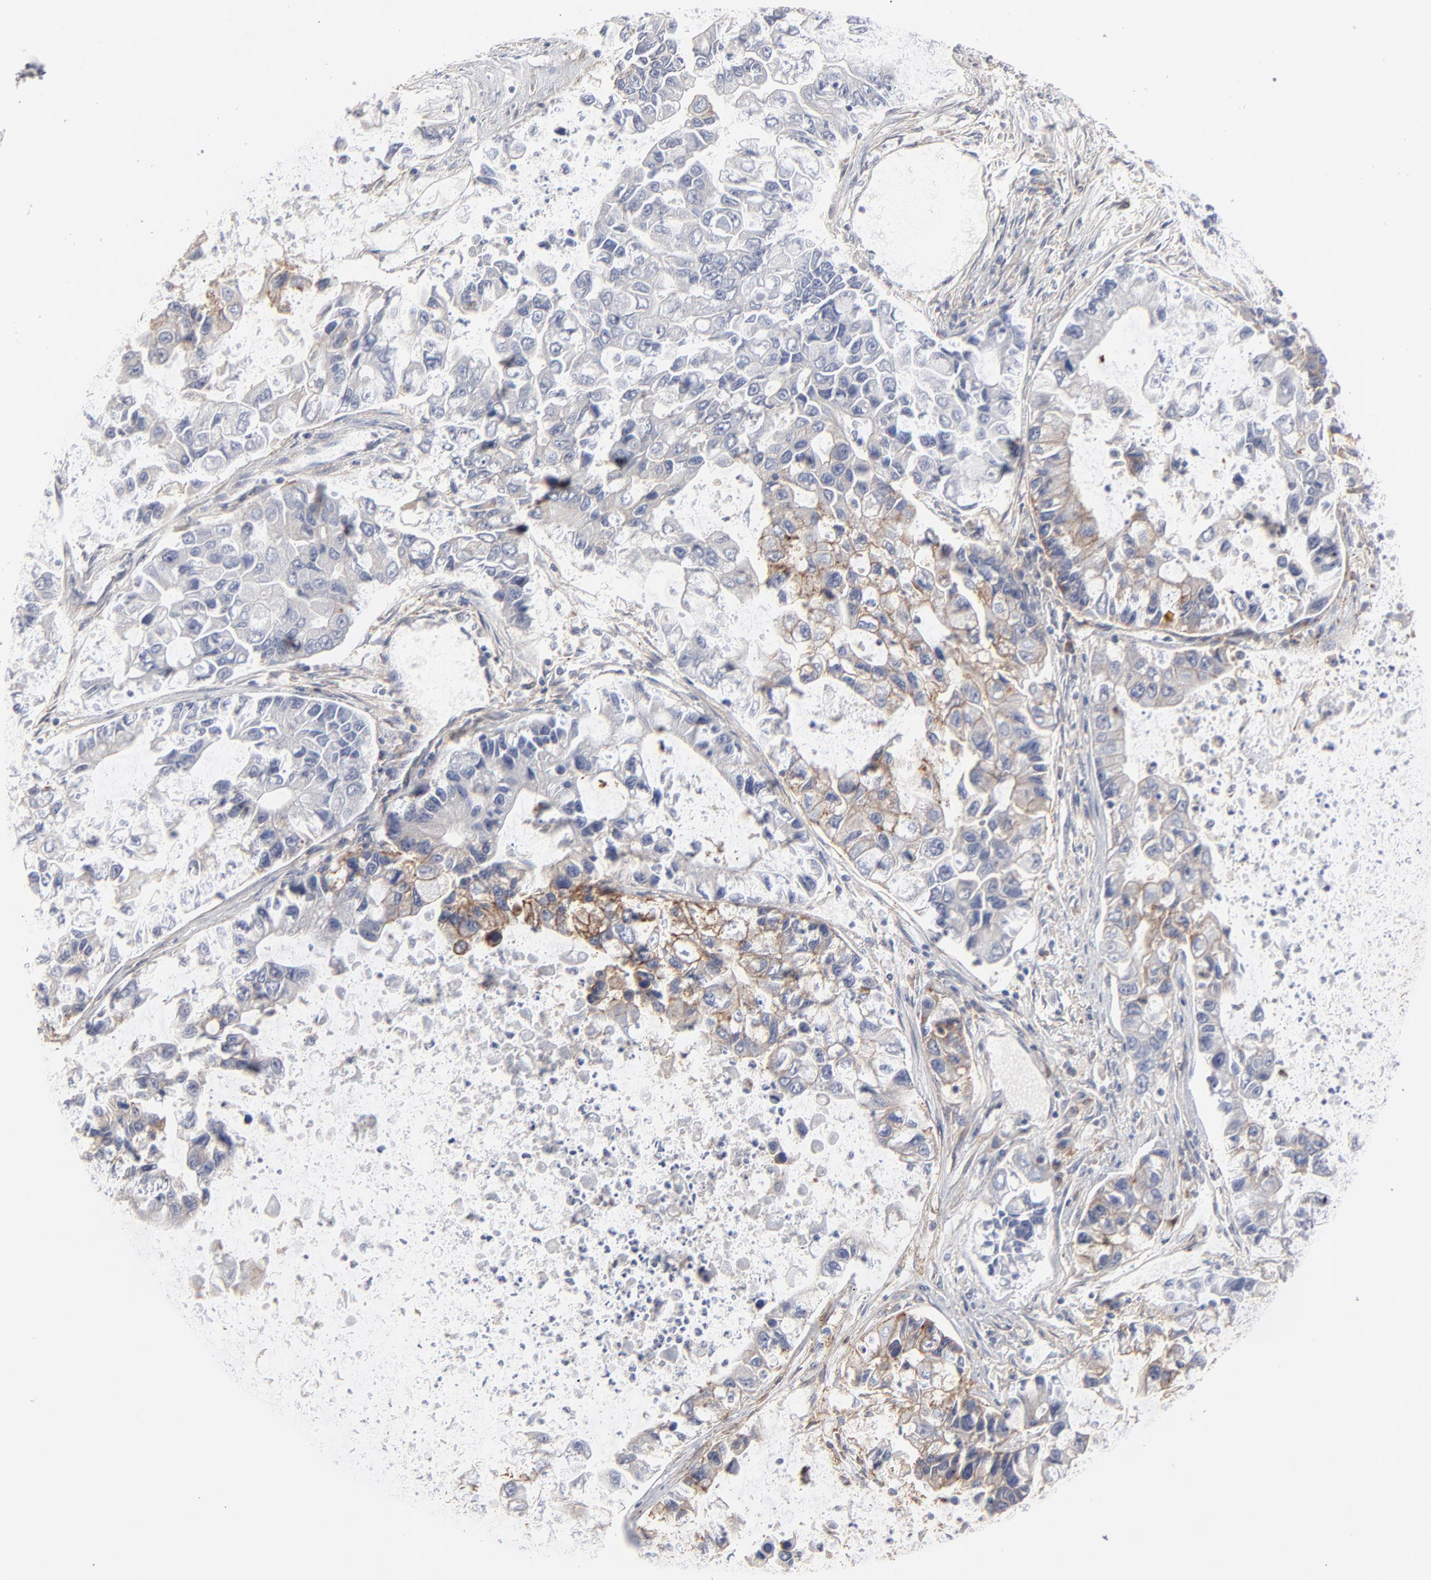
{"staining": {"intensity": "moderate", "quantity": "<25%", "location": "cytoplasmic/membranous"}, "tissue": "lung cancer", "cell_type": "Tumor cells", "image_type": "cancer", "snomed": [{"axis": "morphology", "description": "Adenocarcinoma, NOS"}, {"axis": "topography", "description": "Lung"}], "caption": "This image shows lung cancer (adenocarcinoma) stained with immunohistochemistry to label a protein in brown. The cytoplasmic/membranous of tumor cells show moderate positivity for the protein. Nuclei are counter-stained blue.", "gene": "SLC16A1", "patient": {"sex": "female", "age": 51}}